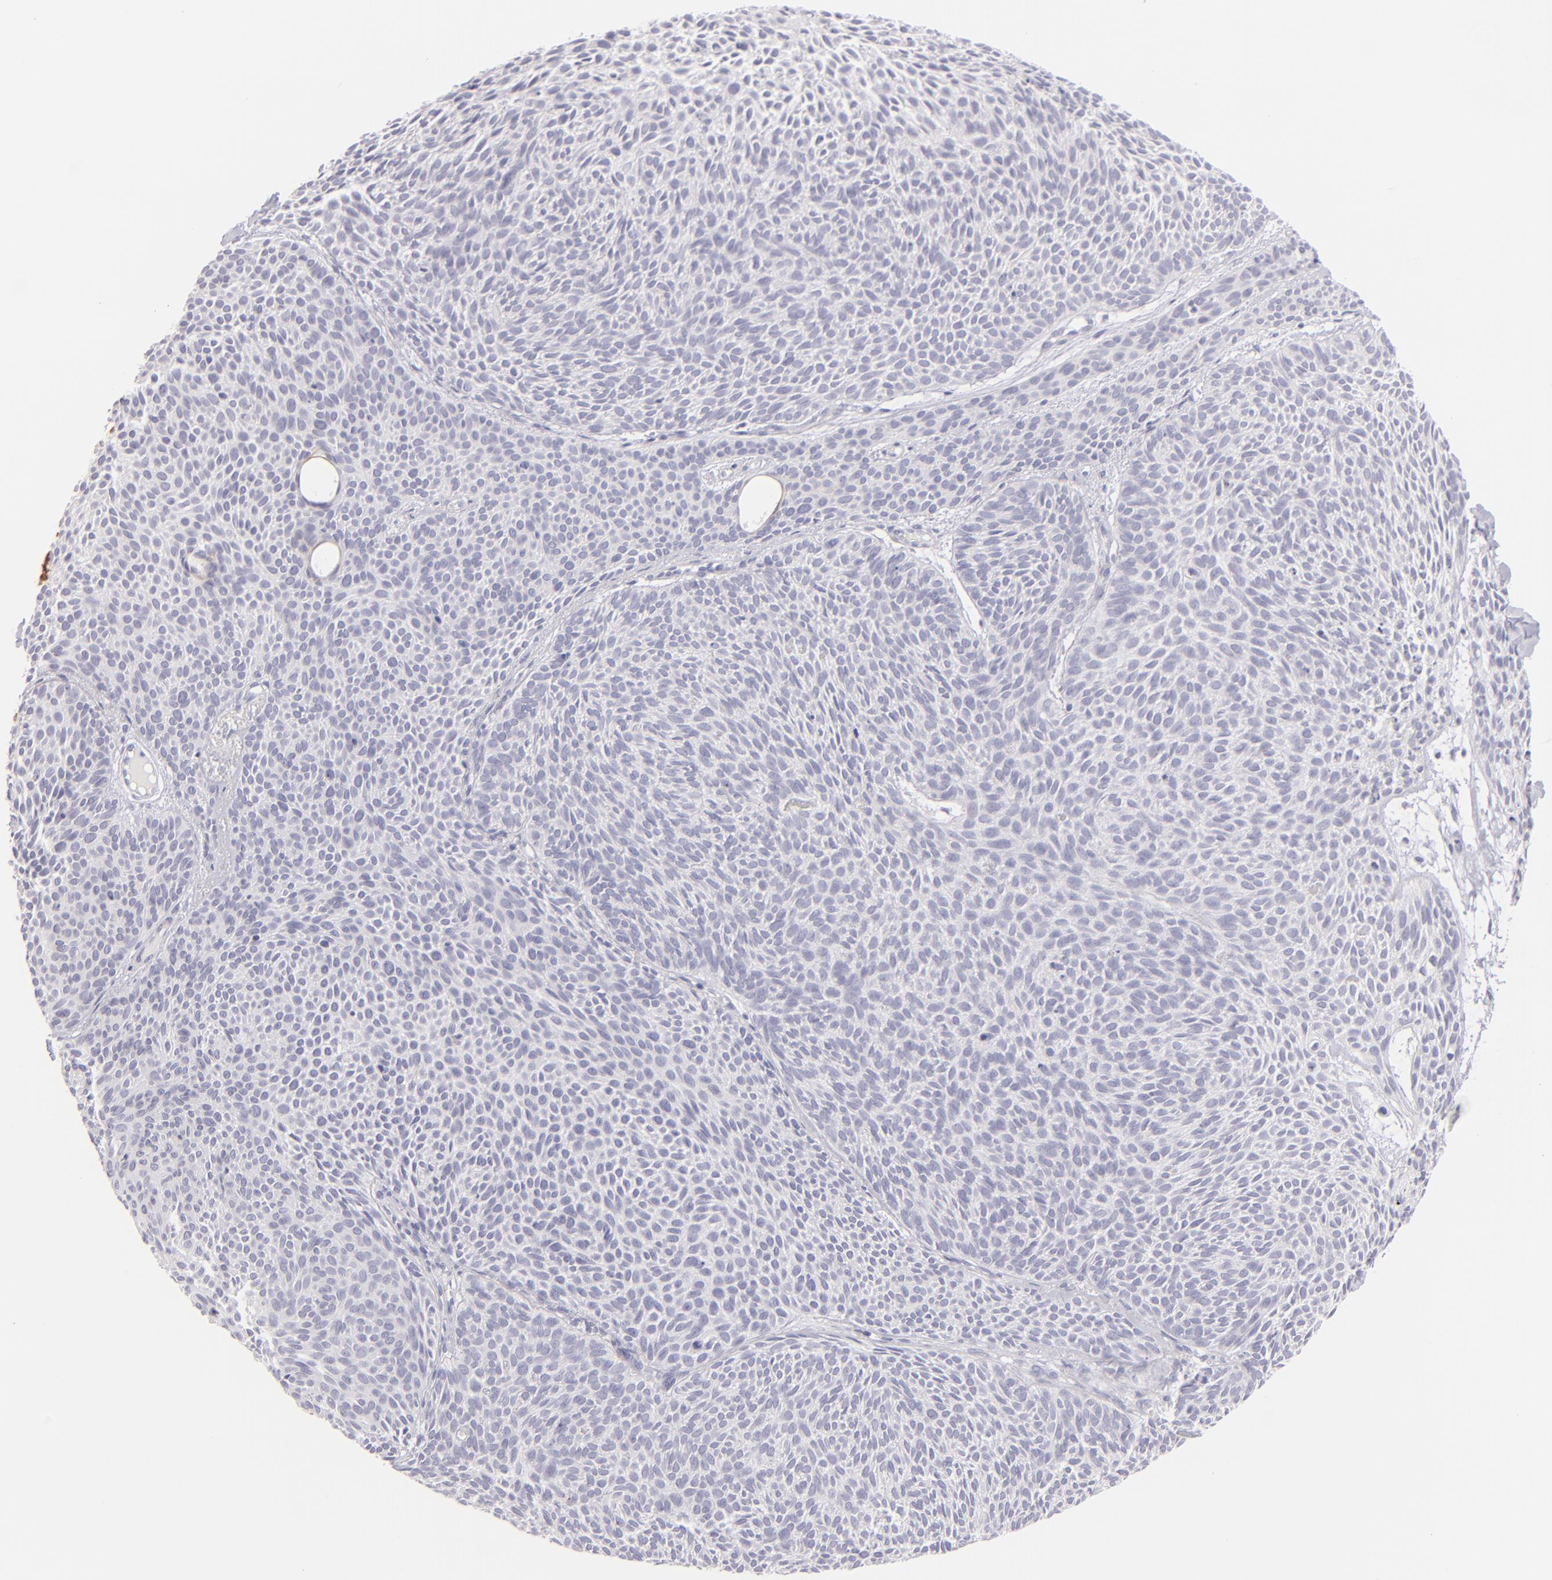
{"staining": {"intensity": "negative", "quantity": "none", "location": "none"}, "tissue": "skin cancer", "cell_type": "Tumor cells", "image_type": "cancer", "snomed": [{"axis": "morphology", "description": "Basal cell carcinoma"}, {"axis": "topography", "description": "Skin"}], "caption": "Histopathology image shows no significant protein staining in tumor cells of basal cell carcinoma (skin).", "gene": "CLDN4", "patient": {"sex": "male", "age": 84}}